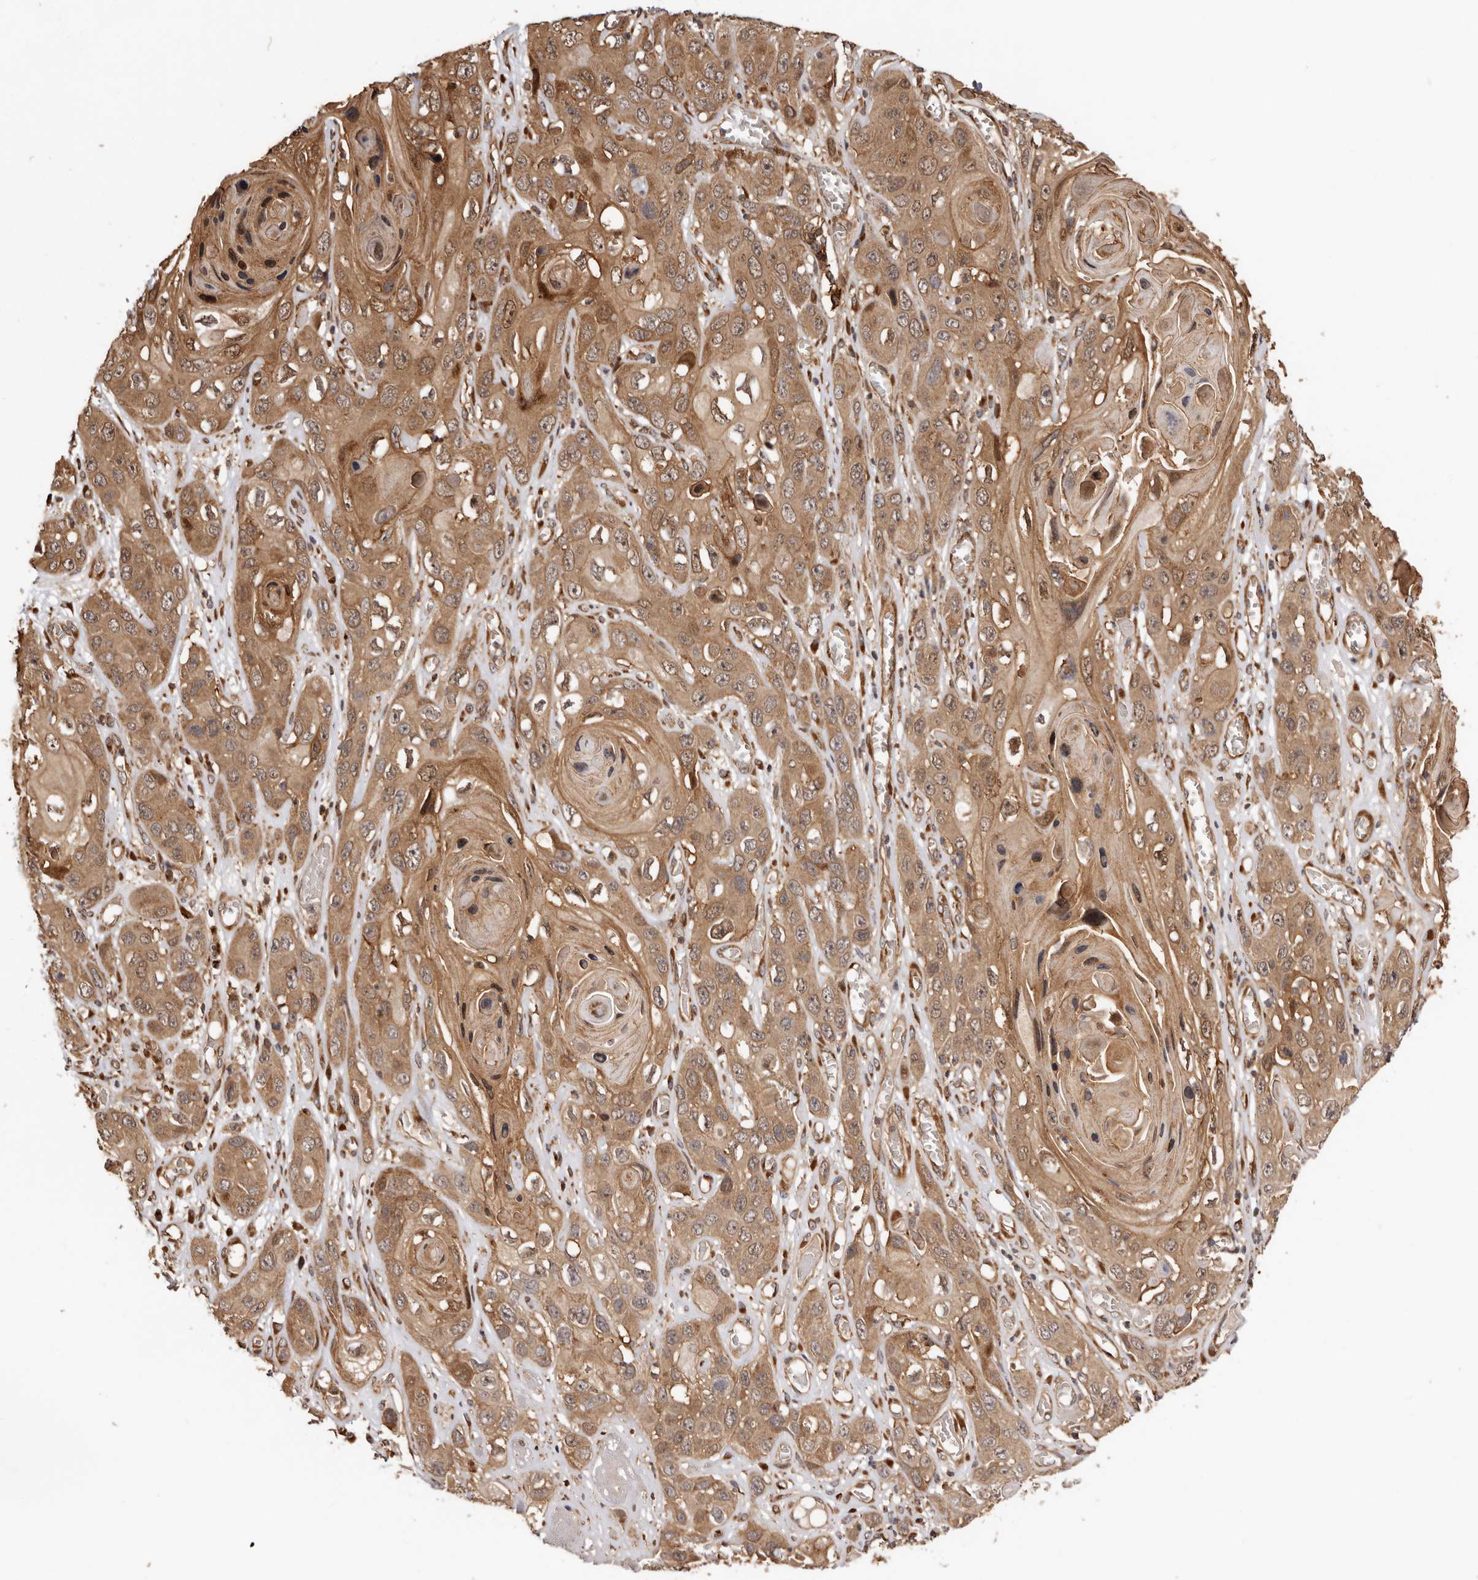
{"staining": {"intensity": "moderate", "quantity": ">75%", "location": "cytoplasmic/membranous,nuclear"}, "tissue": "skin cancer", "cell_type": "Tumor cells", "image_type": "cancer", "snomed": [{"axis": "morphology", "description": "Squamous cell carcinoma, NOS"}, {"axis": "topography", "description": "Skin"}], "caption": "This is an image of IHC staining of skin squamous cell carcinoma, which shows moderate positivity in the cytoplasmic/membranous and nuclear of tumor cells.", "gene": "GPR27", "patient": {"sex": "male", "age": 55}}